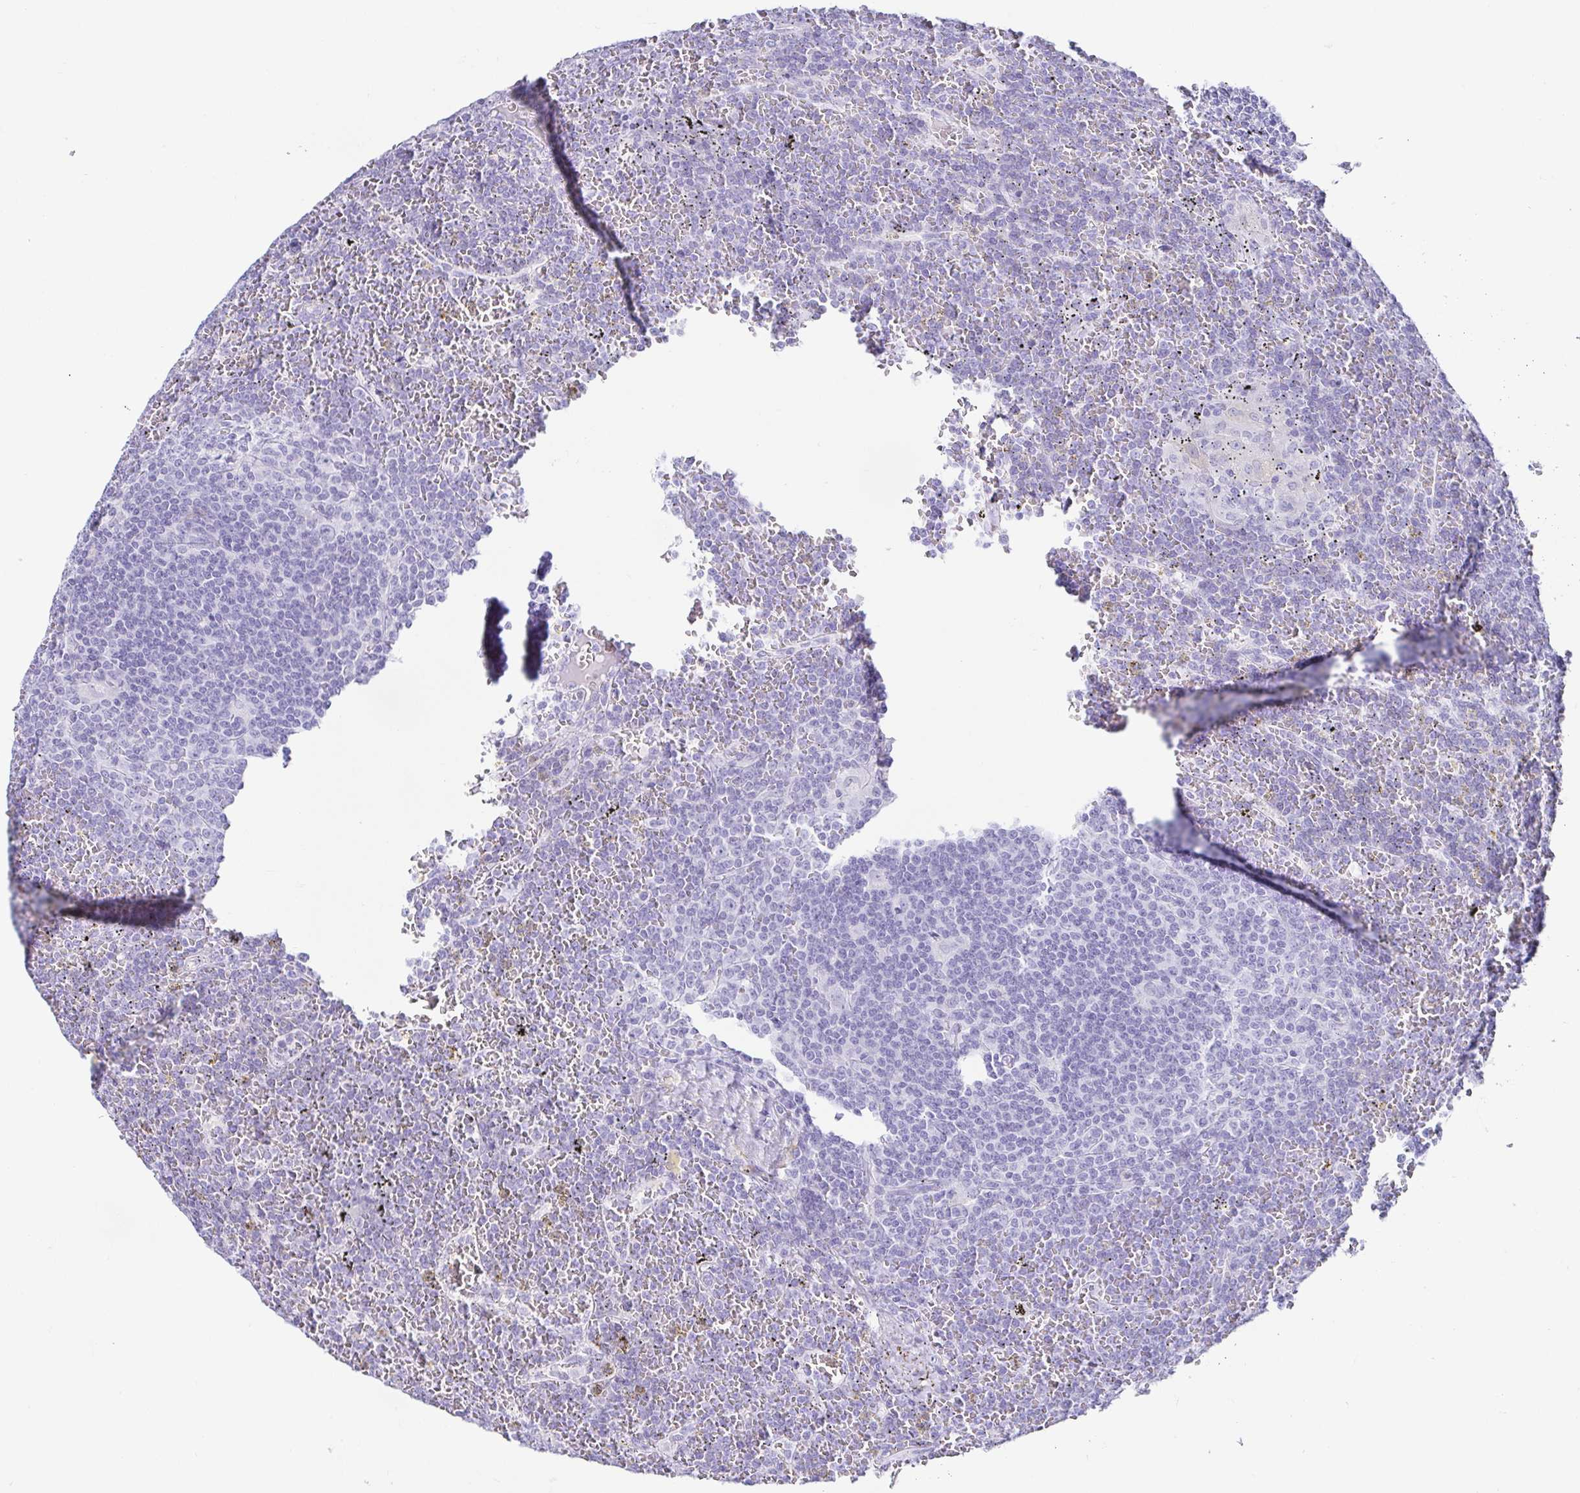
{"staining": {"intensity": "negative", "quantity": "none", "location": "none"}, "tissue": "lymphoma", "cell_type": "Tumor cells", "image_type": "cancer", "snomed": [{"axis": "morphology", "description": "Malignant lymphoma, non-Hodgkin's type, Low grade"}, {"axis": "topography", "description": "Spleen"}], "caption": "Tumor cells are negative for brown protein staining in lymphoma.", "gene": "CD164L2", "patient": {"sex": "female", "age": 19}}